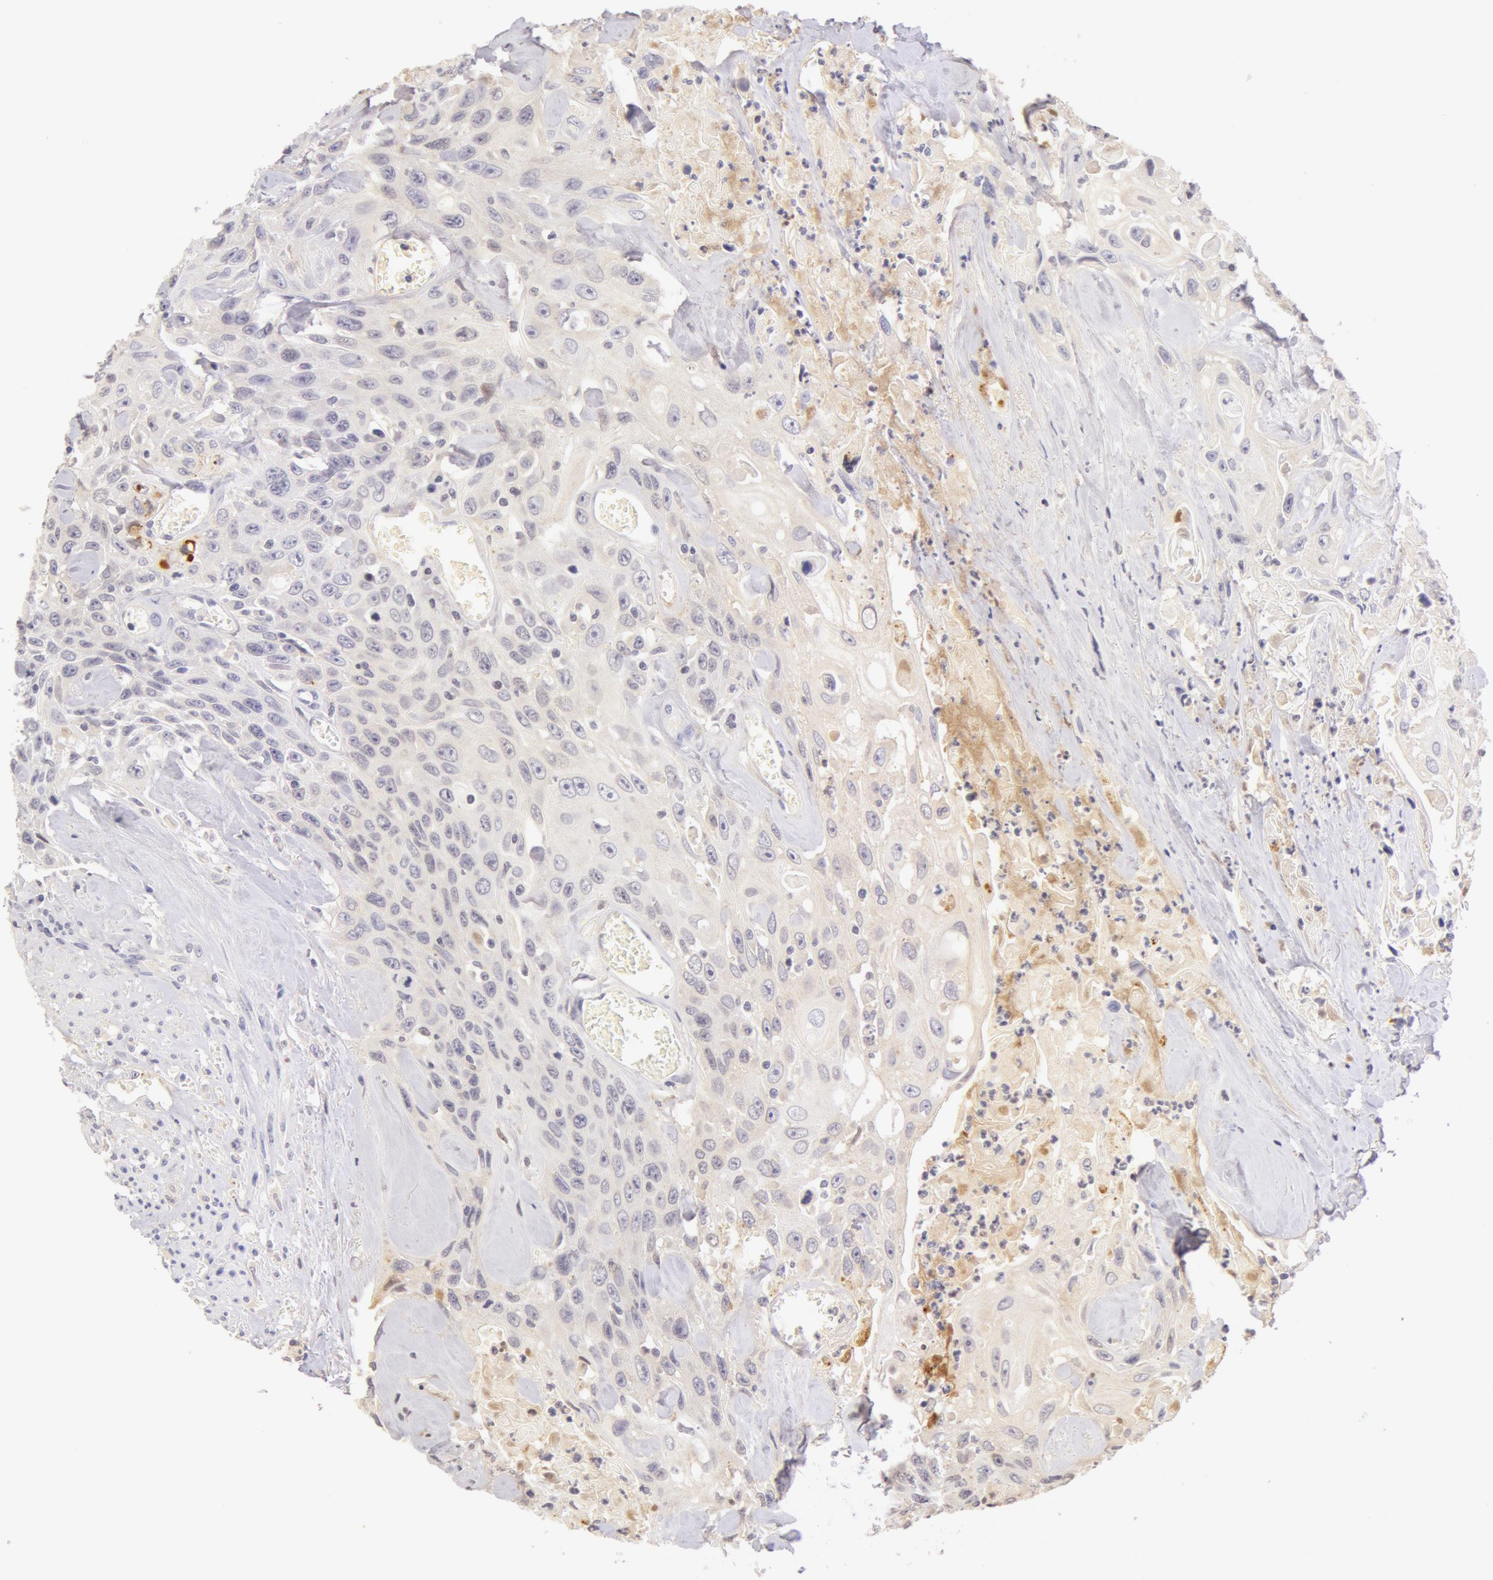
{"staining": {"intensity": "negative", "quantity": "none", "location": "none"}, "tissue": "urothelial cancer", "cell_type": "Tumor cells", "image_type": "cancer", "snomed": [{"axis": "morphology", "description": "Urothelial carcinoma, High grade"}, {"axis": "topography", "description": "Urinary bladder"}], "caption": "Tumor cells show no significant protein expression in urothelial cancer. The staining is performed using DAB (3,3'-diaminobenzidine) brown chromogen with nuclei counter-stained in using hematoxylin.", "gene": "AHSG", "patient": {"sex": "female", "age": 84}}